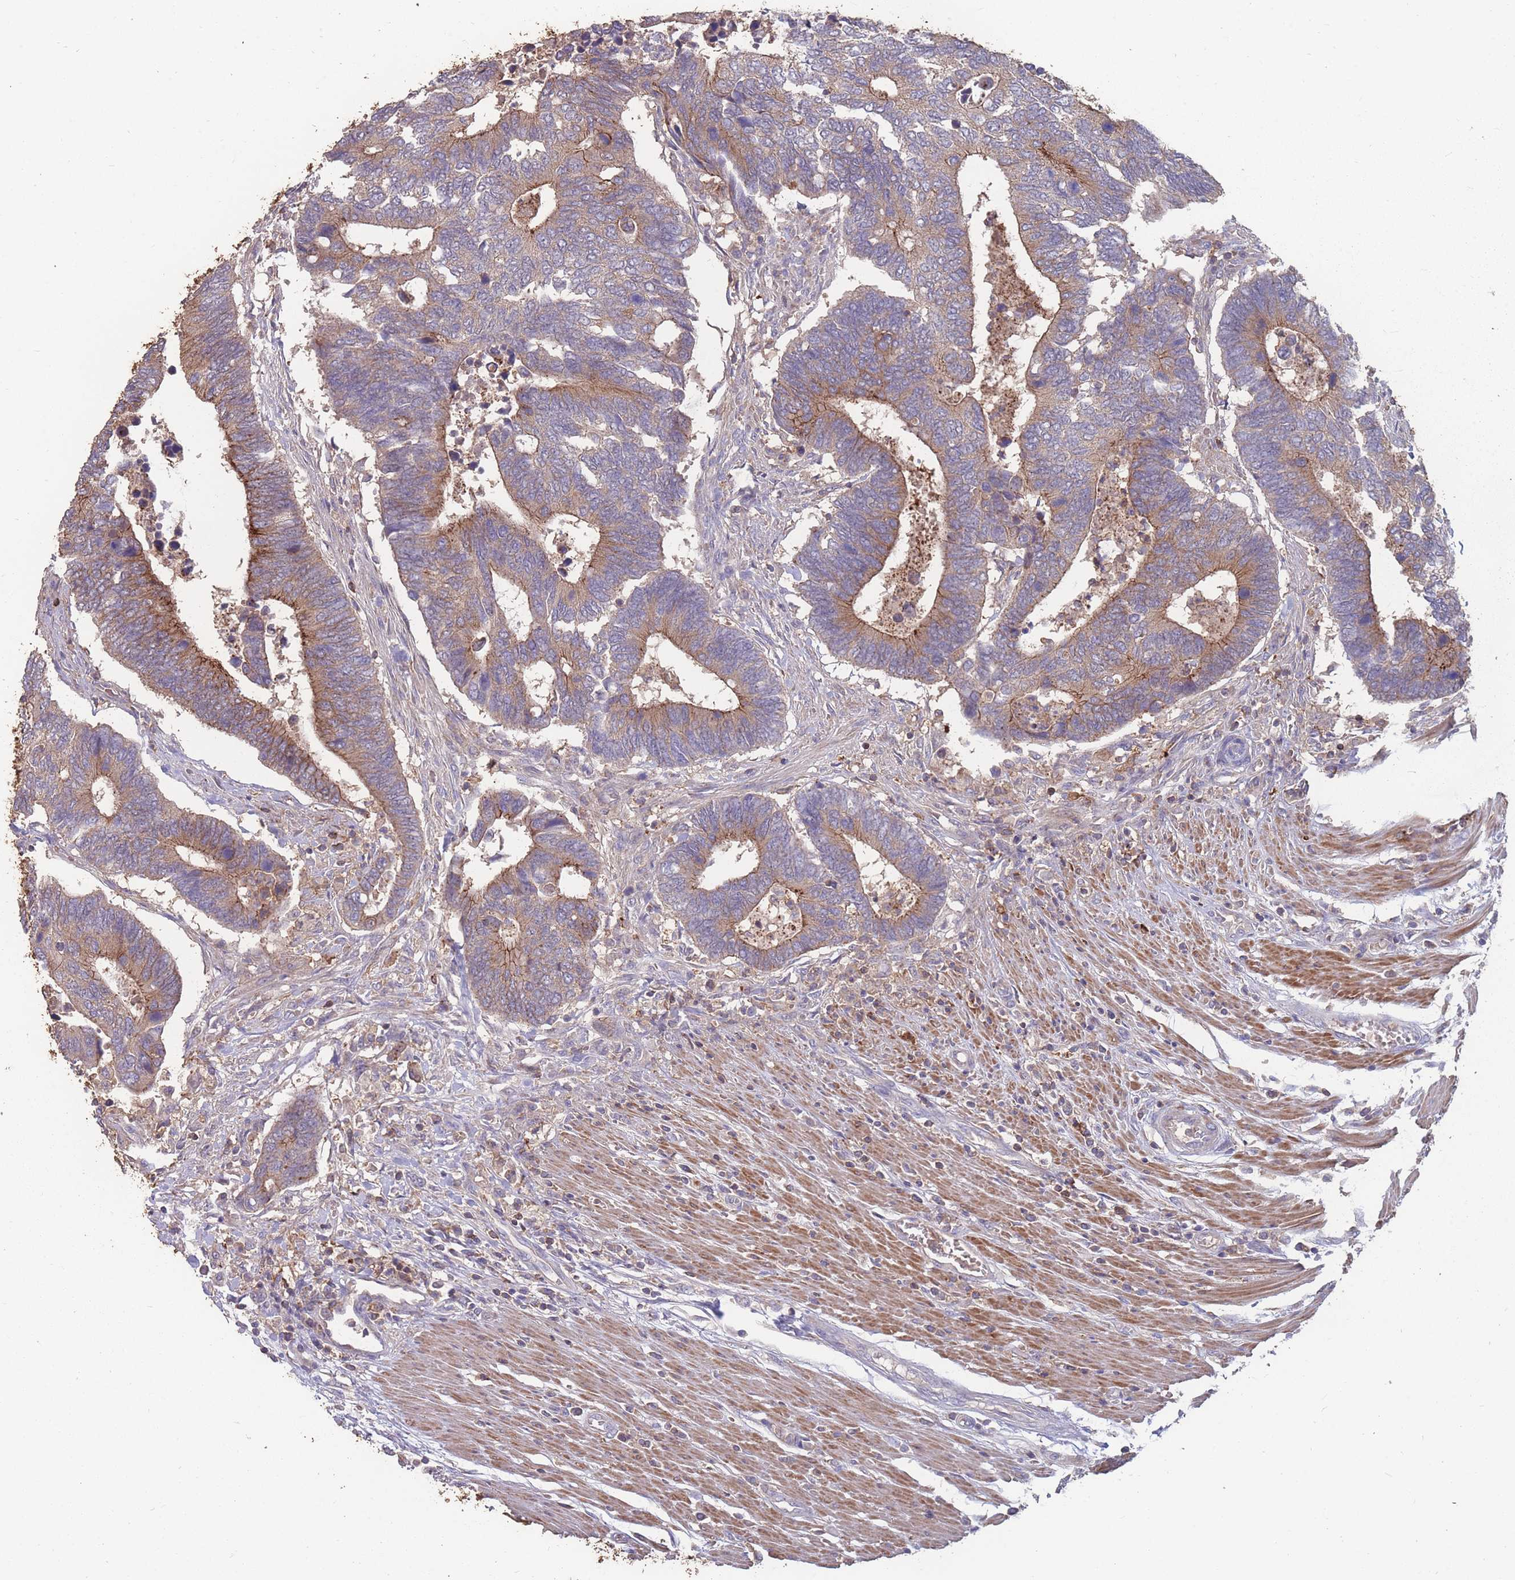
{"staining": {"intensity": "moderate", "quantity": "25%-75%", "location": "cytoplasmic/membranous"}, "tissue": "colorectal cancer", "cell_type": "Tumor cells", "image_type": "cancer", "snomed": [{"axis": "morphology", "description": "Adenocarcinoma, NOS"}, {"axis": "topography", "description": "Colon"}], "caption": "Colorectal adenocarcinoma was stained to show a protein in brown. There is medium levels of moderate cytoplasmic/membranous staining in approximately 25%-75% of tumor cells.", "gene": "CD33", "patient": {"sex": "male", "age": 87}}